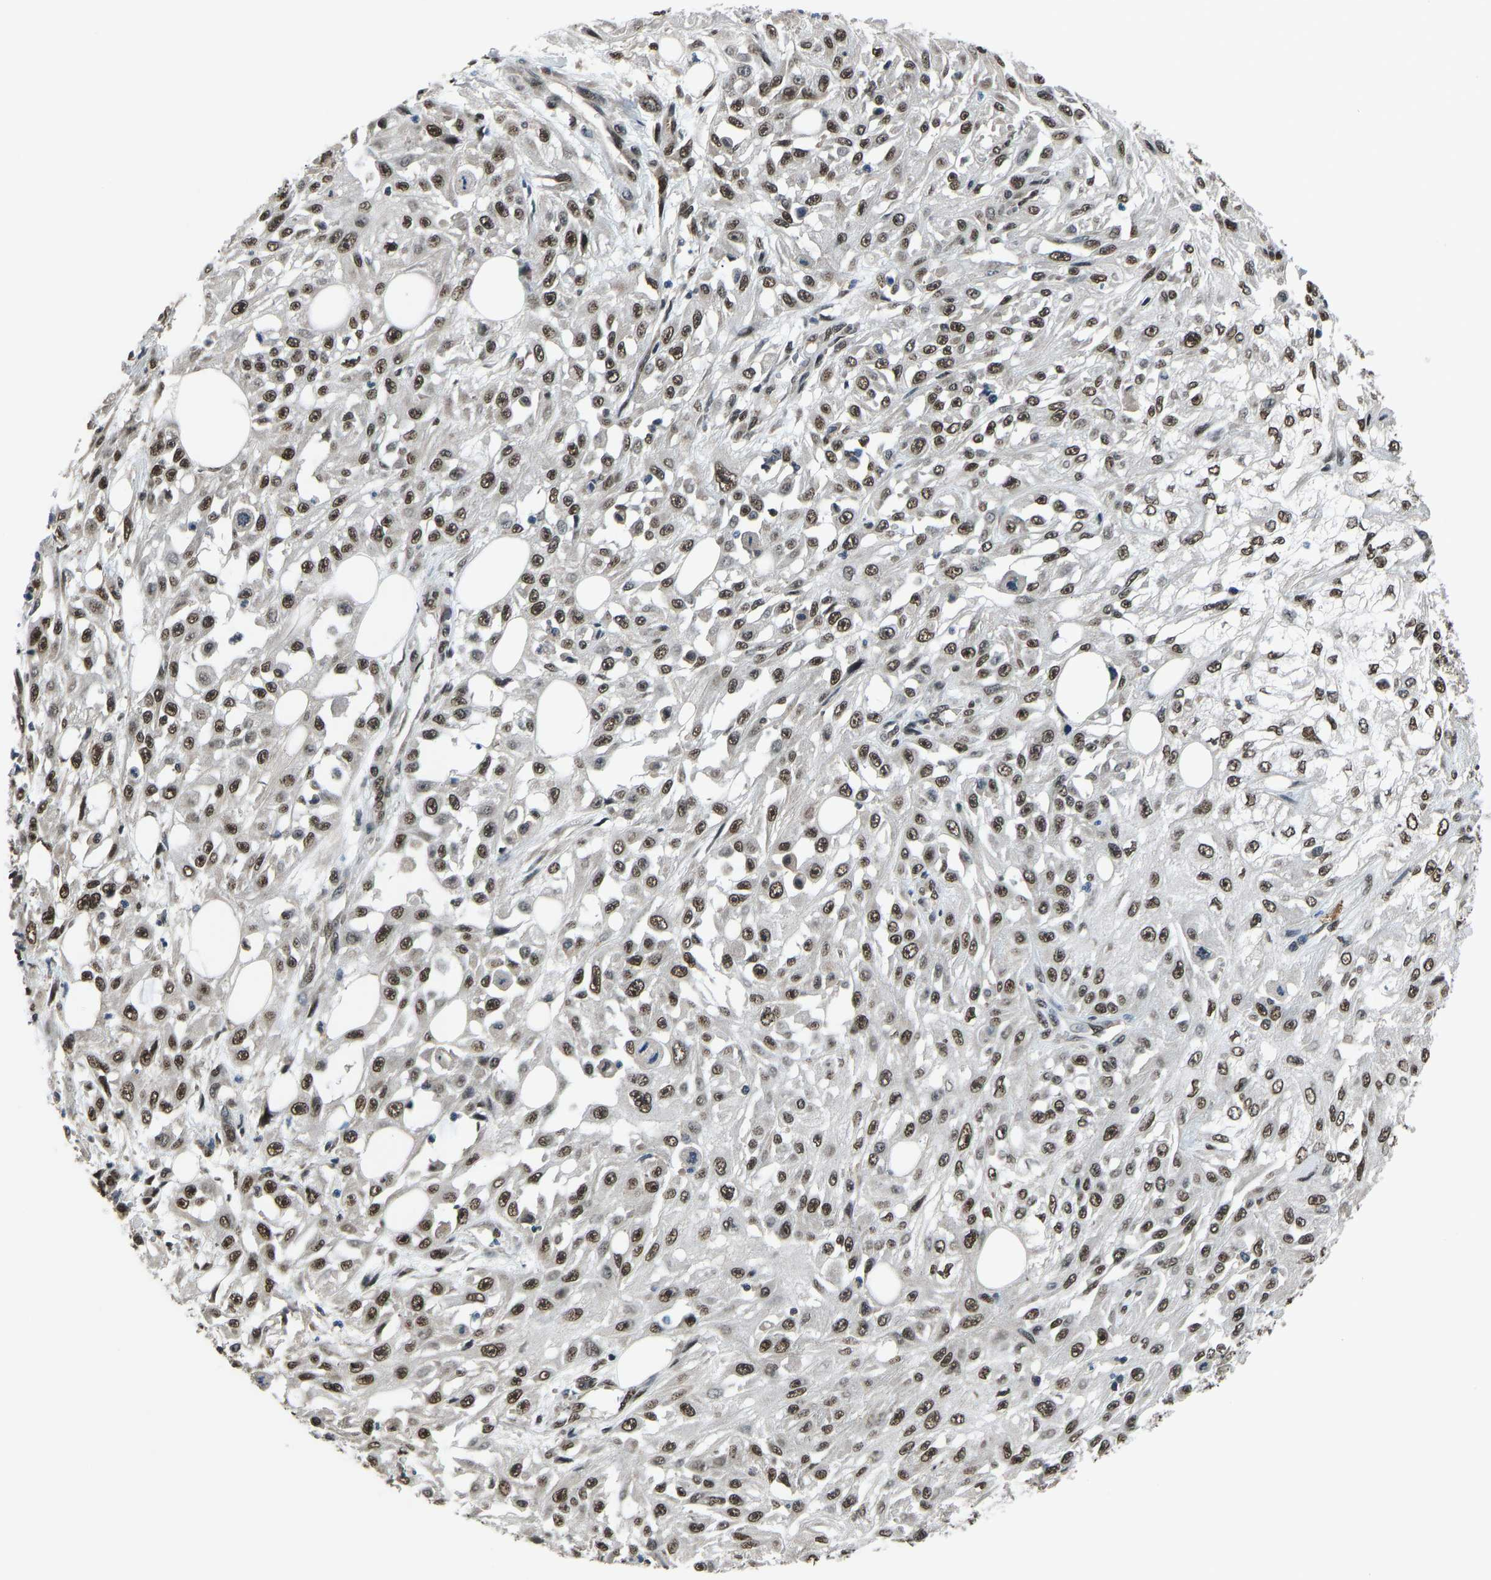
{"staining": {"intensity": "moderate", "quantity": ">75%", "location": "nuclear"}, "tissue": "skin cancer", "cell_type": "Tumor cells", "image_type": "cancer", "snomed": [{"axis": "morphology", "description": "Squamous cell carcinoma, NOS"}, {"axis": "morphology", "description": "Squamous cell carcinoma, metastatic, NOS"}, {"axis": "topography", "description": "Skin"}, {"axis": "topography", "description": "Lymph node"}], "caption": "An immunohistochemistry micrograph of tumor tissue is shown. Protein staining in brown labels moderate nuclear positivity in squamous cell carcinoma (skin) within tumor cells.", "gene": "FOS", "patient": {"sex": "male", "age": 75}}